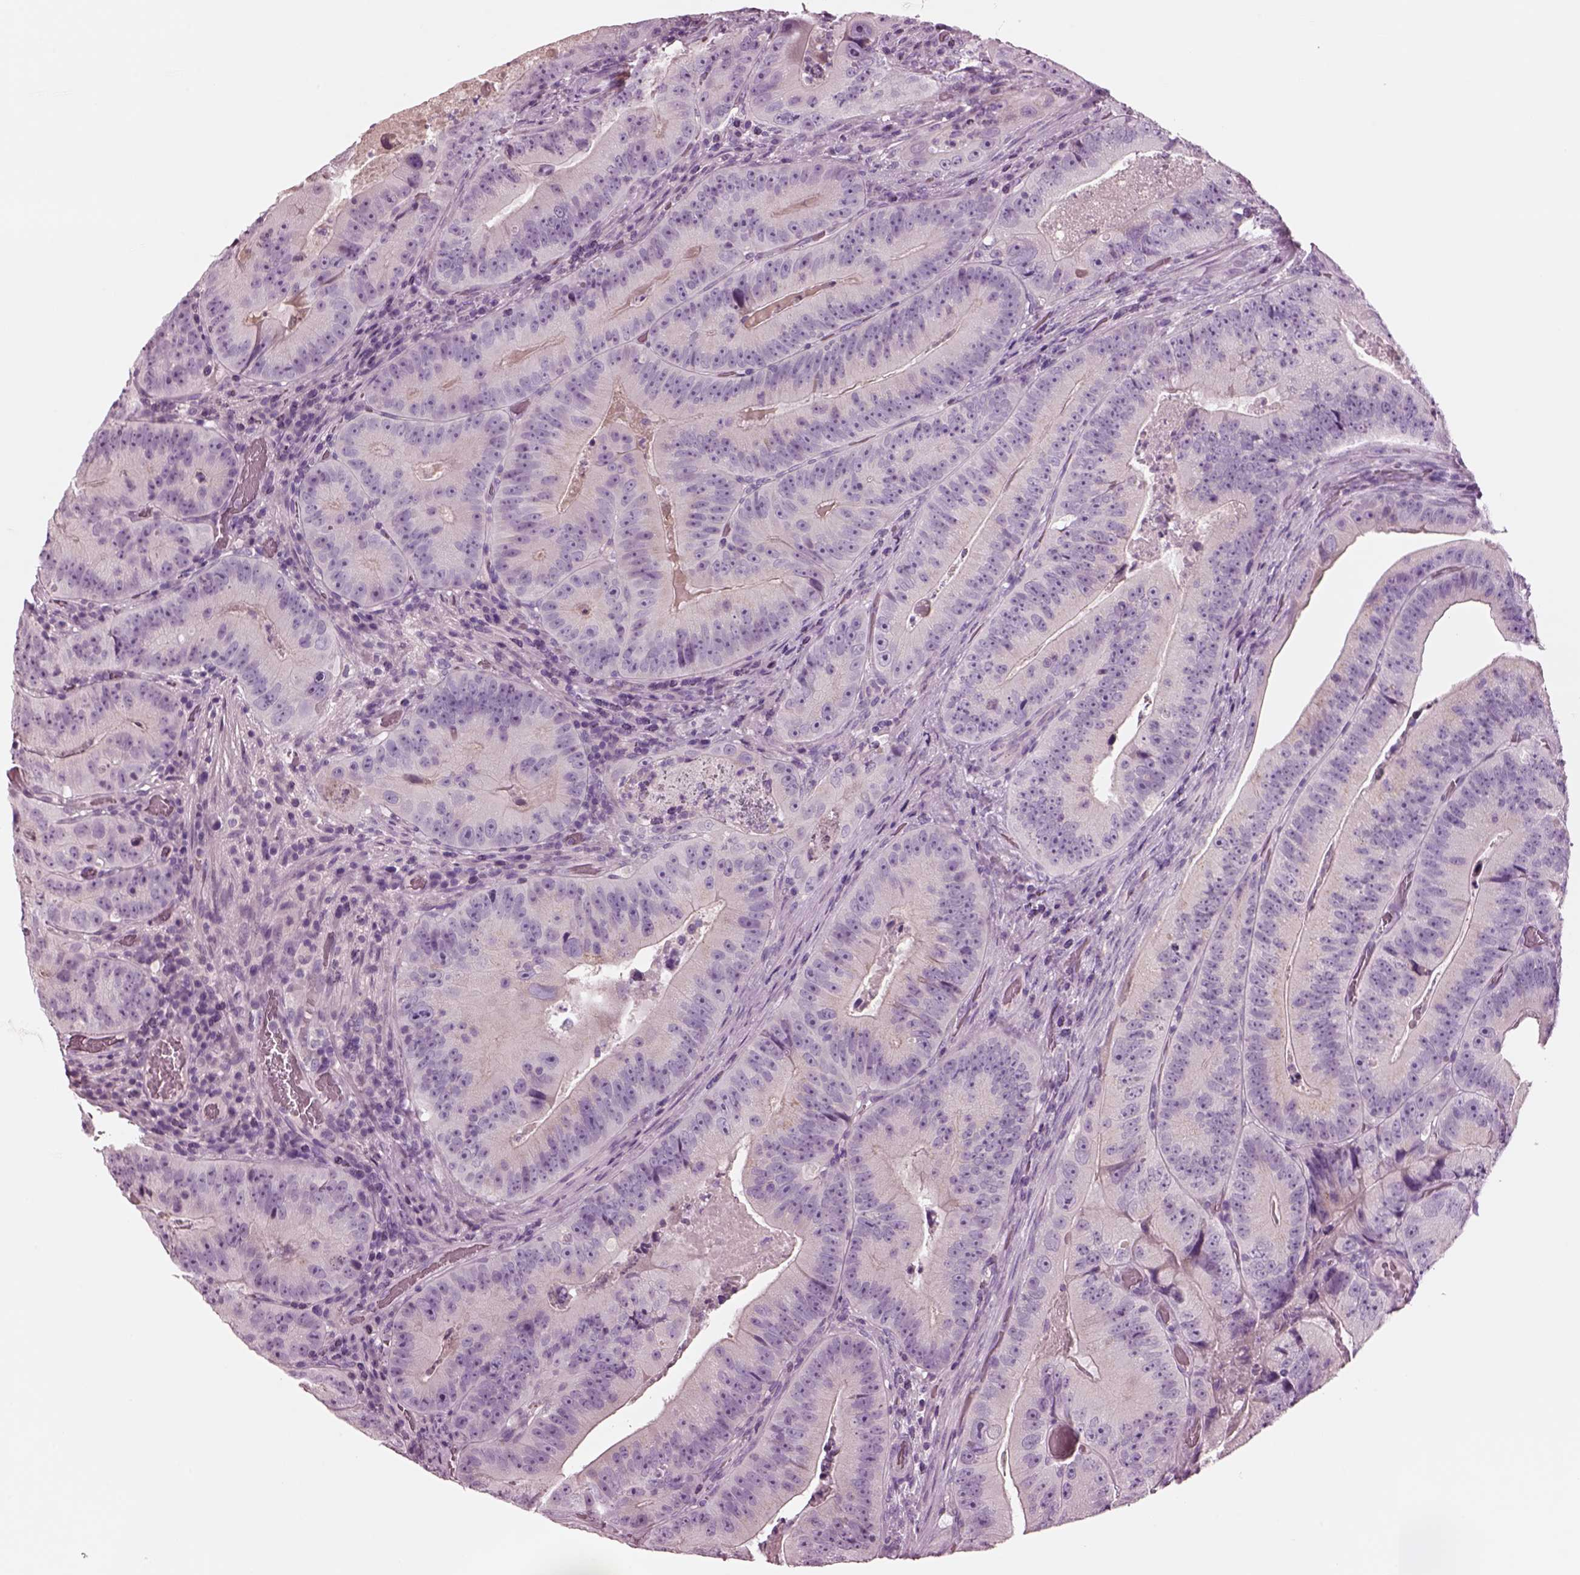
{"staining": {"intensity": "negative", "quantity": "none", "location": "none"}, "tissue": "colorectal cancer", "cell_type": "Tumor cells", "image_type": "cancer", "snomed": [{"axis": "morphology", "description": "Adenocarcinoma, NOS"}, {"axis": "topography", "description": "Colon"}], "caption": "DAB (3,3'-diaminobenzidine) immunohistochemical staining of human colorectal adenocarcinoma reveals no significant staining in tumor cells.", "gene": "NMRK2", "patient": {"sex": "female", "age": 86}}